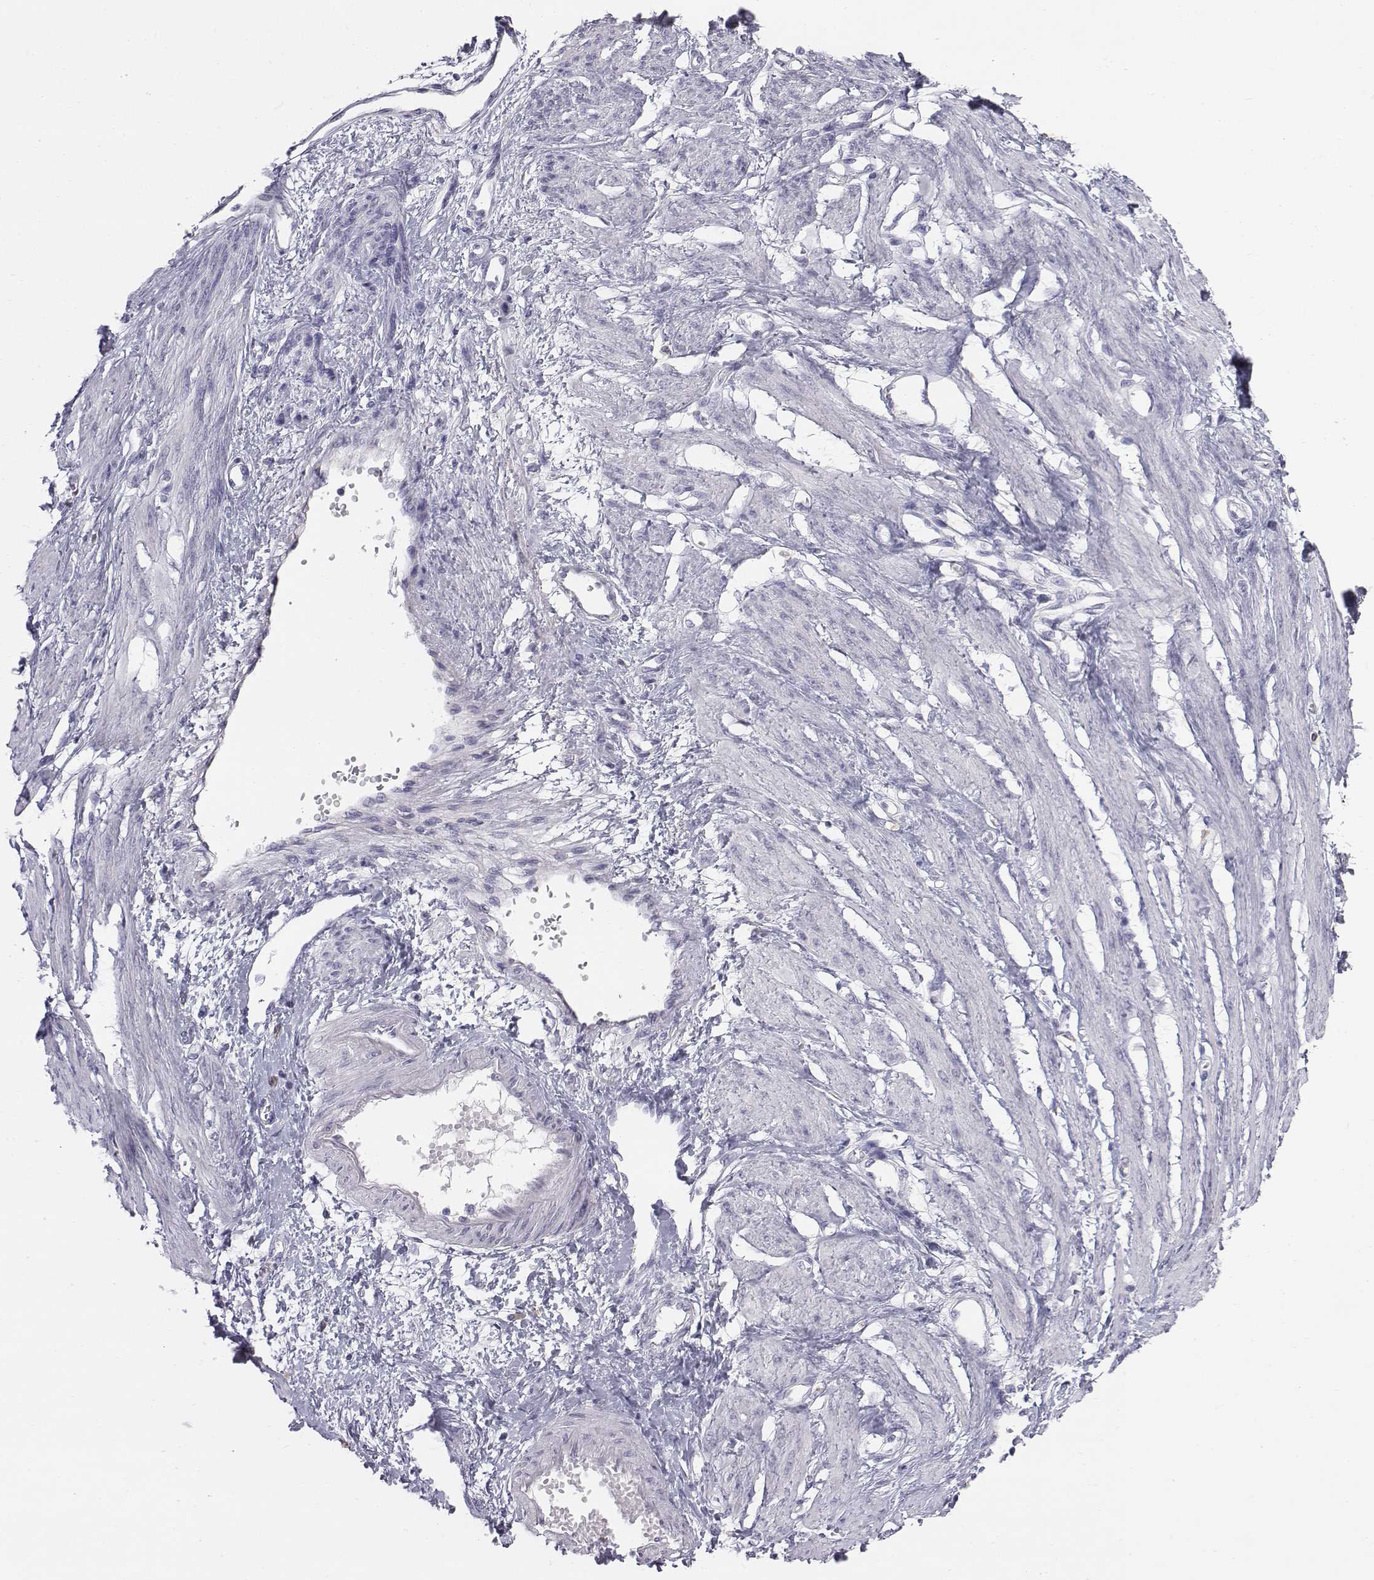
{"staining": {"intensity": "negative", "quantity": "none", "location": "none"}, "tissue": "smooth muscle", "cell_type": "Smooth muscle cells", "image_type": "normal", "snomed": [{"axis": "morphology", "description": "Normal tissue, NOS"}, {"axis": "topography", "description": "Smooth muscle"}, {"axis": "topography", "description": "Uterus"}], "caption": "DAB immunohistochemical staining of unremarkable human smooth muscle reveals no significant expression in smooth muscle cells. (DAB immunohistochemistry (IHC), high magnification).", "gene": "C6orf58", "patient": {"sex": "female", "age": 39}}